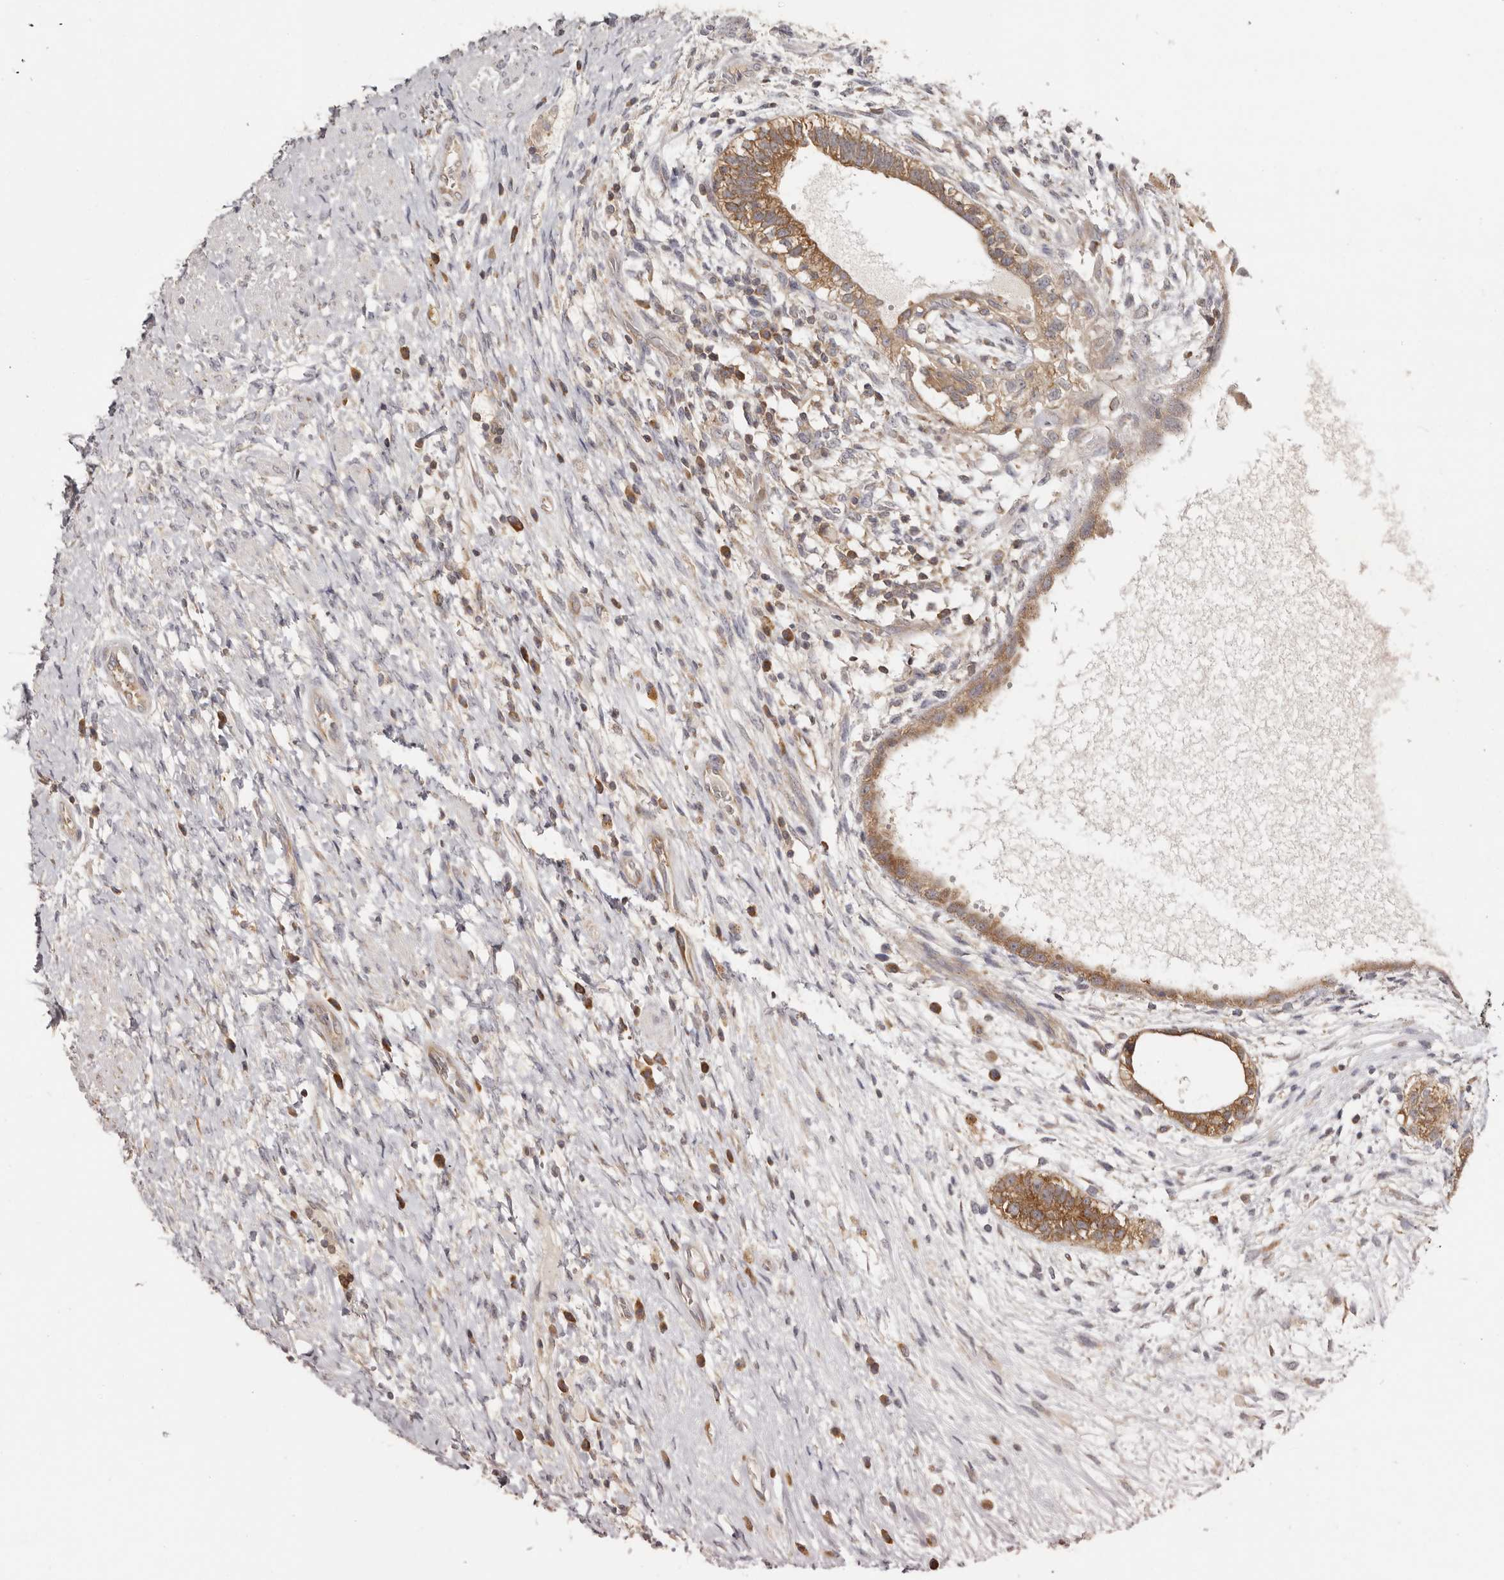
{"staining": {"intensity": "moderate", "quantity": ">75%", "location": "cytoplasmic/membranous"}, "tissue": "testis cancer", "cell_type": "Tumor cells", "image_type": "cancer", "snomed": [{"axis": "morphology", "description": "Carcinoma, Embryonal, NOS"}, {"axis": "topography", "description": "Testis"}], "caption": "This is an image of immunohistochemistry (IHC) staining of testis cancer, which shows moderate positivity in the cytoplasmic/membranous of tumor cells.", "gene": "EEF1E1", "patient": {"sex": "male", "age": 26}}